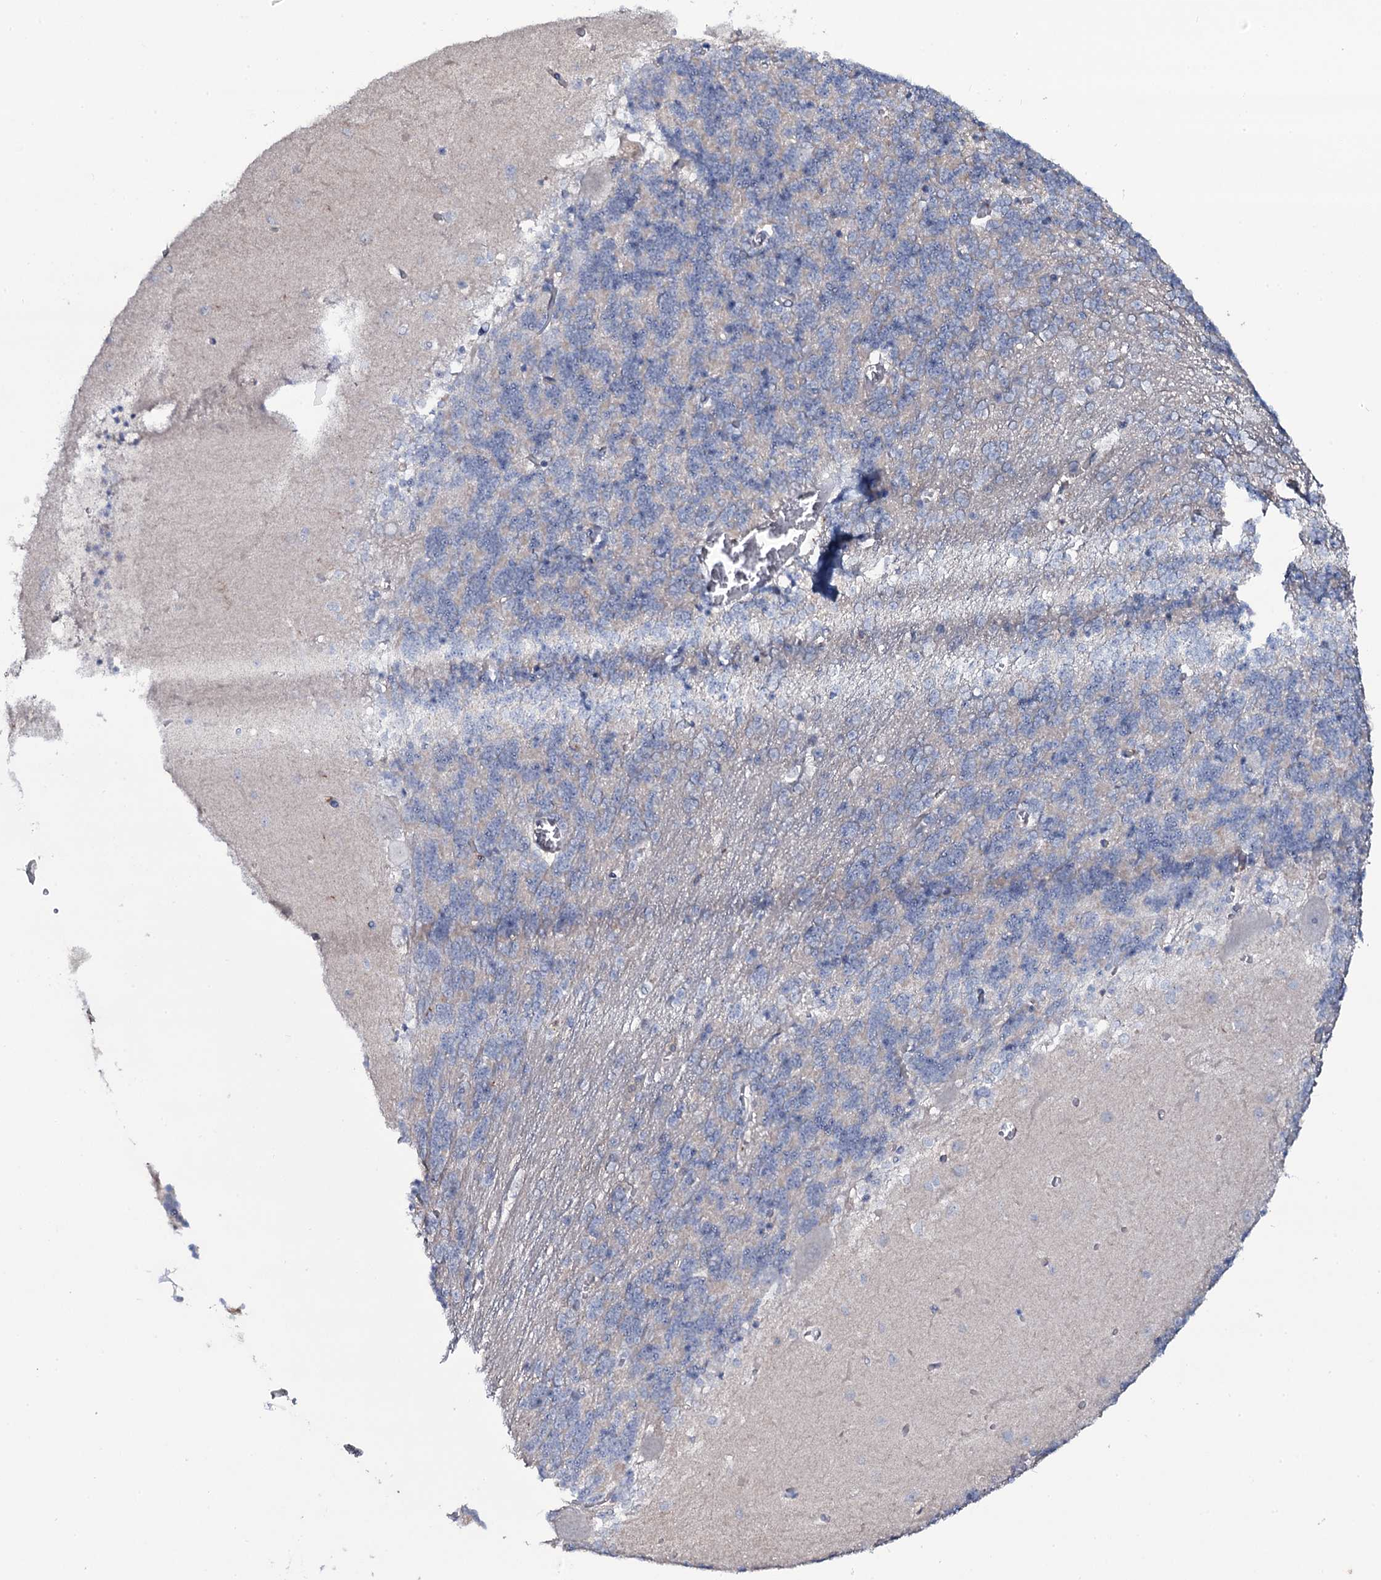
{"staining": {"intensity": "negative", "quantity": "none", "location": "none"}, "tissue": "cerebellum", "cell_type": "Cells in granular layer", "image_type": "normal", "snomed": [{"axis": "morphology", "description": "Normal tissue, NOS"}, {"axis": "topography", "description": "Cerebellum"}], "caption": "The IHC micrograph has no significant staining in cells in granular layer of cerebellum. (DAB immunohistochemistry (IHC) visualized using brightfield microscopy, high magnification).", "gene": "SNAP23", "patient": {"sex": "male", "age": 37}}